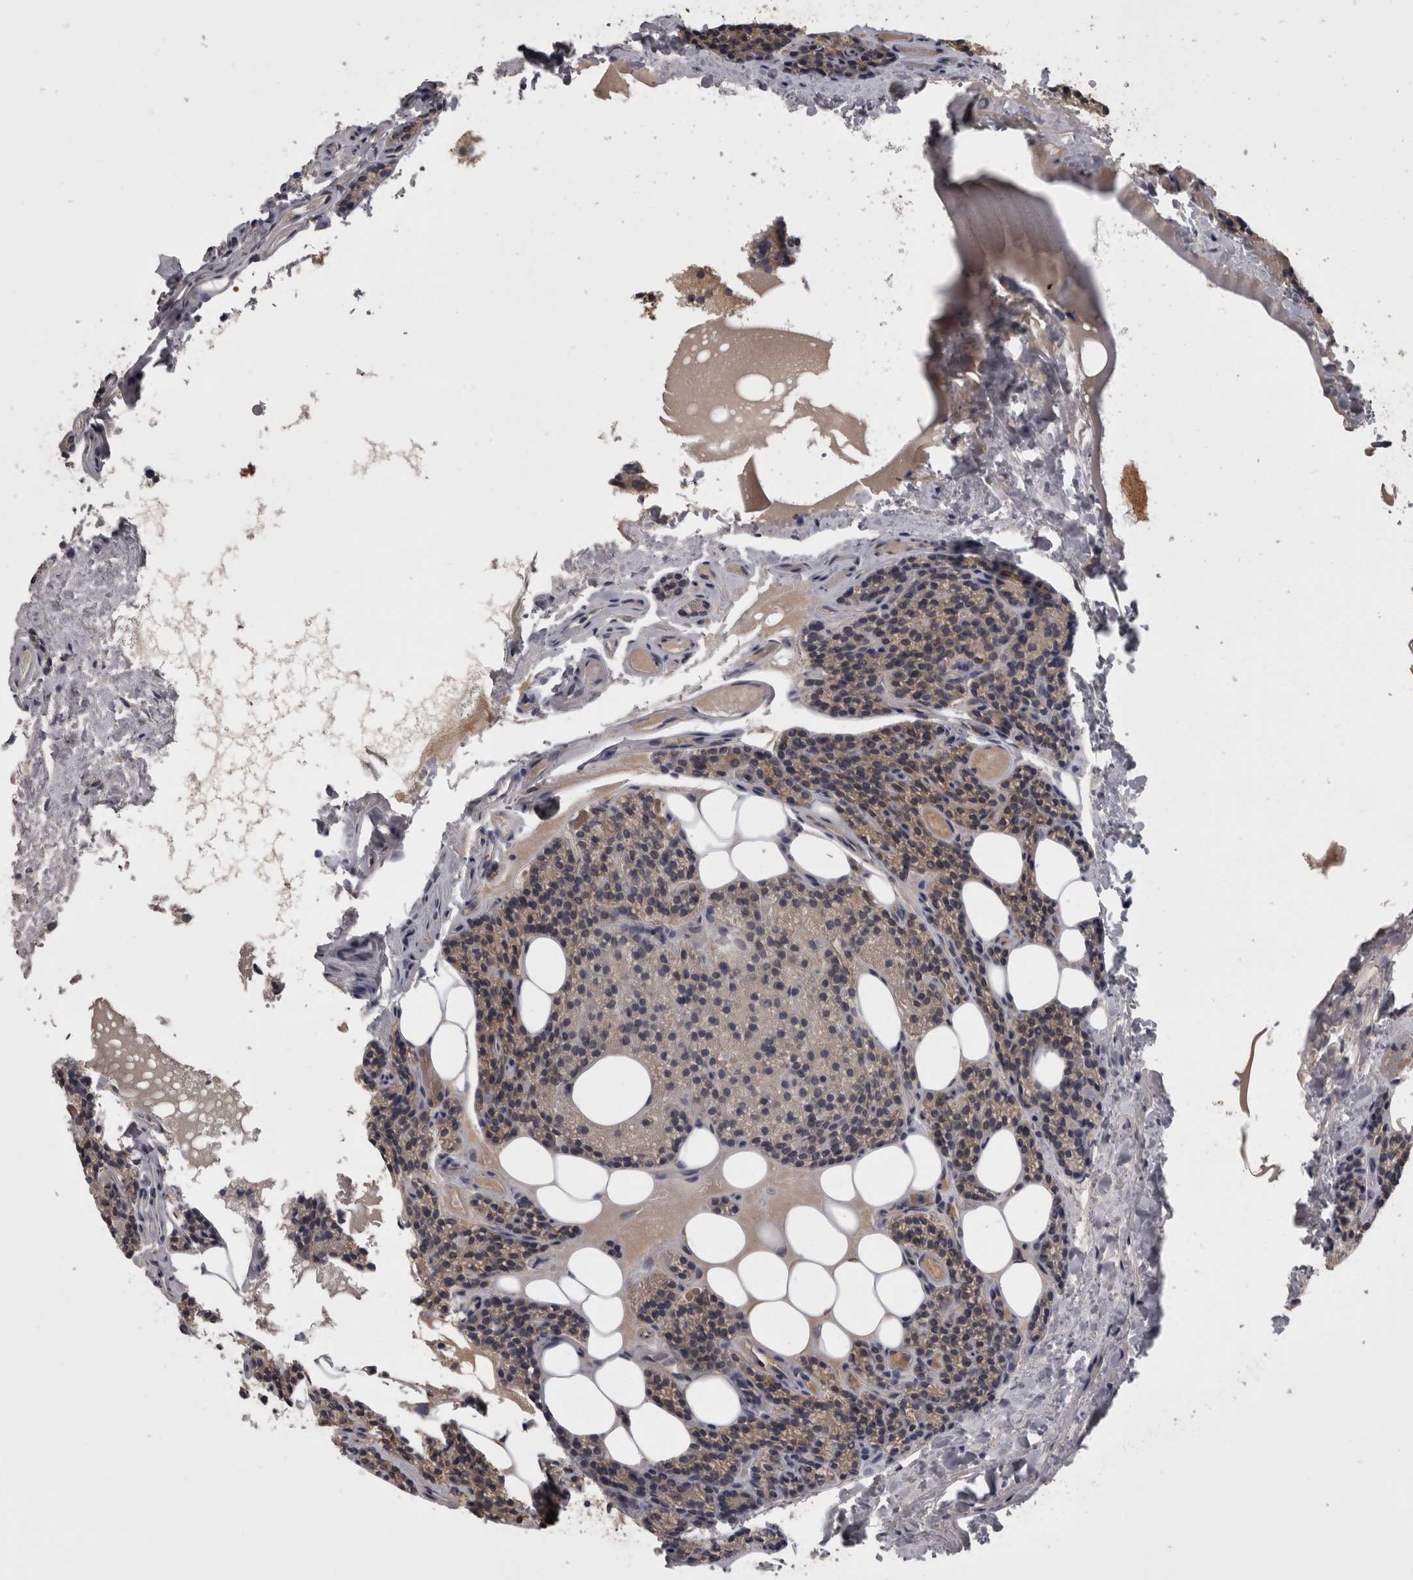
{"staining": {"intensity": "weak", "quantity": ">75%", "location": "cytoplasmic/membranous"}, "tissue": "parathyroid gland", "cell_type": "Glandular cells", "image_type": "normal", "snomed": [{"axis": "morphology", "description": "Normal tissue, NOS"}, {"axis": "topography", "description": "Parathyroid gland"}], "caption": "This is a micrograph of immunohistochemistry staining of unremarkable parathyroid gland, which shows weak positivity in the cytoplasmic/membranous of glandular cells.", "gene": "APRT", "patient": {"sex": "female", "age": 85}}